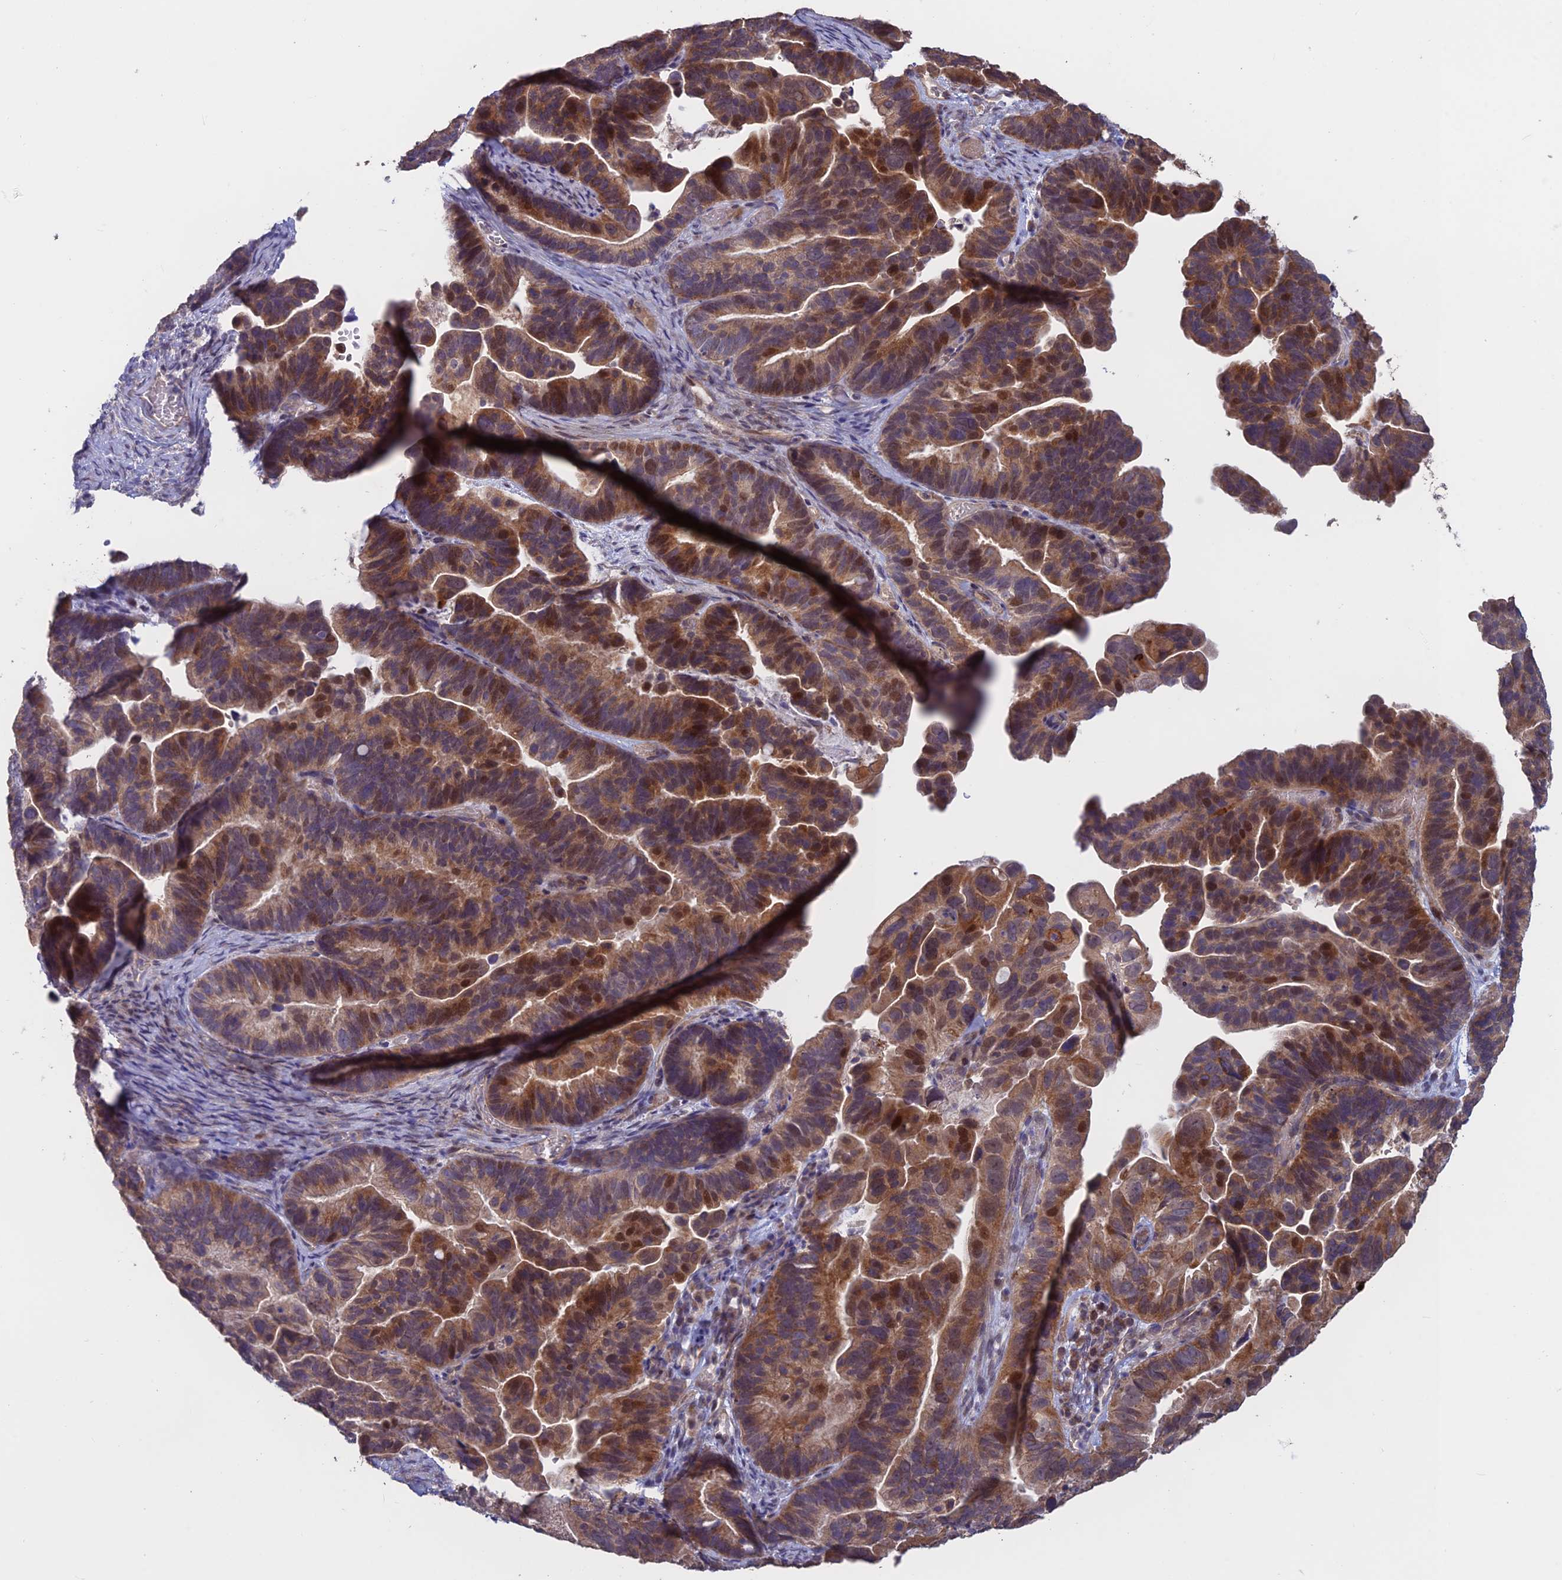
{"staining": {"intensity": "moderate", "quantity": ">75%", "location": "cytoplasmic/membranous,nuclear"}, "tissue": "ovarian cancer", "cell_type": "Tumor cells", "image_type": "cancer", "snomed": [{"axis": "morphology", "description": "Cystadenocarcinoma, serous, NOS"}, {"axis": "topography", "description": "Ovary"}], "caption": "Ovarian cancer (serous cystadenocarcinoma) stained for a protein (brown) demonstrates moderate cytoplasmic/membranous and nuclear positive positivity in about >75% of tumor cells.", "gene": "SHISA5", "patient": {"sex": "female", "age": 56}}